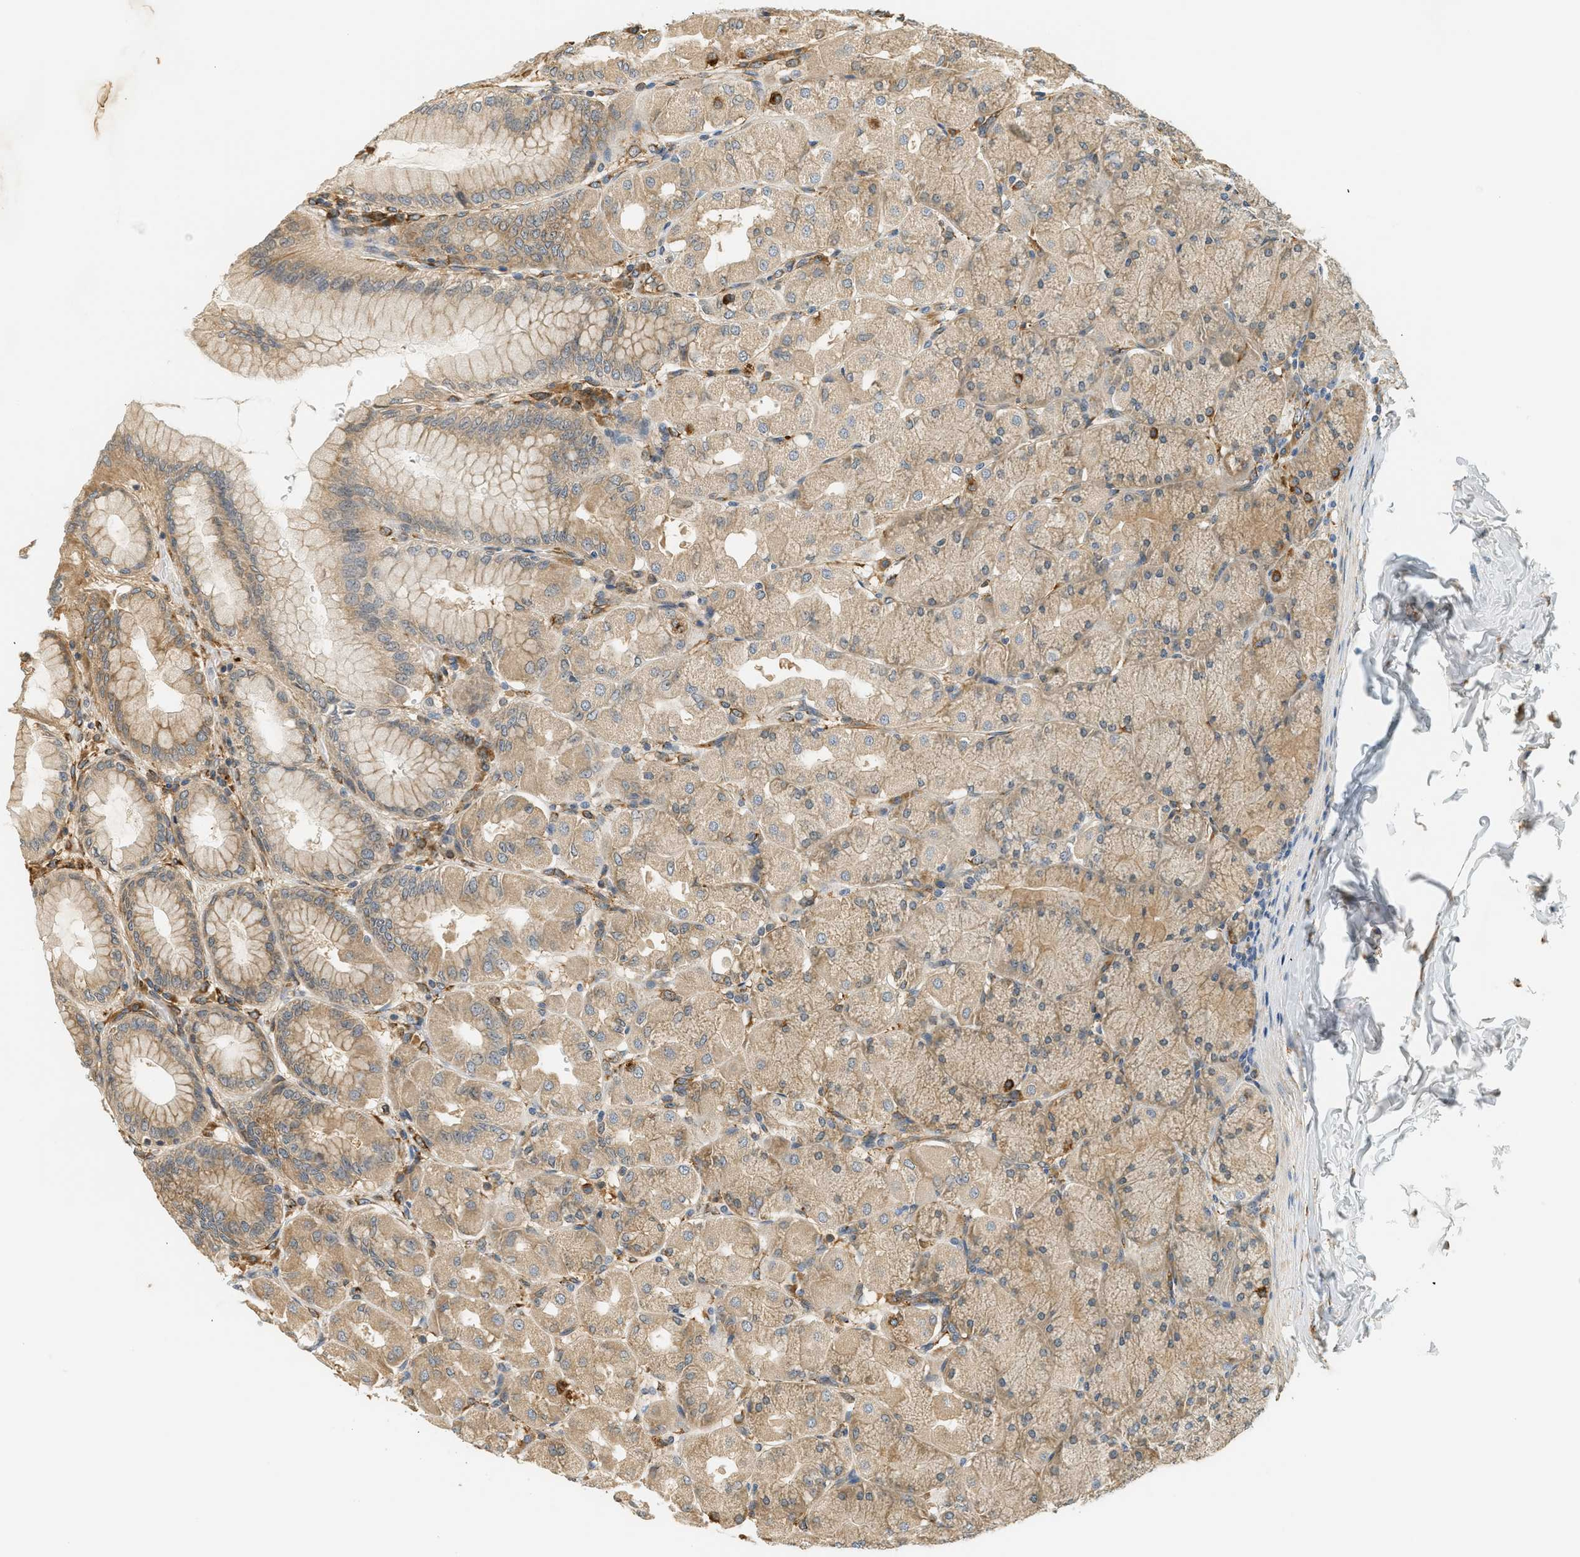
{"staining": {"intensity": "moderate", "quantity": ">75%", "location": "cytoplasmic/membranous"}, "tissue": "stomach", "cell_type": "Glandular cells", "image_type": "normal", "snomed": [{"axis": "morphology", "description": "Normal tissue, NOS"}, {"axis": "topography", "description": "Stomach, upper"}], "caption": "The micrograph reveals immunohistochemical staining of unremarkable stomach. There is moderate cytoplasmic/membranous expression is seen in about >75% of glandular cells.", "gene": "PDK1", "patient": {"sex": "female", "age": 56}}